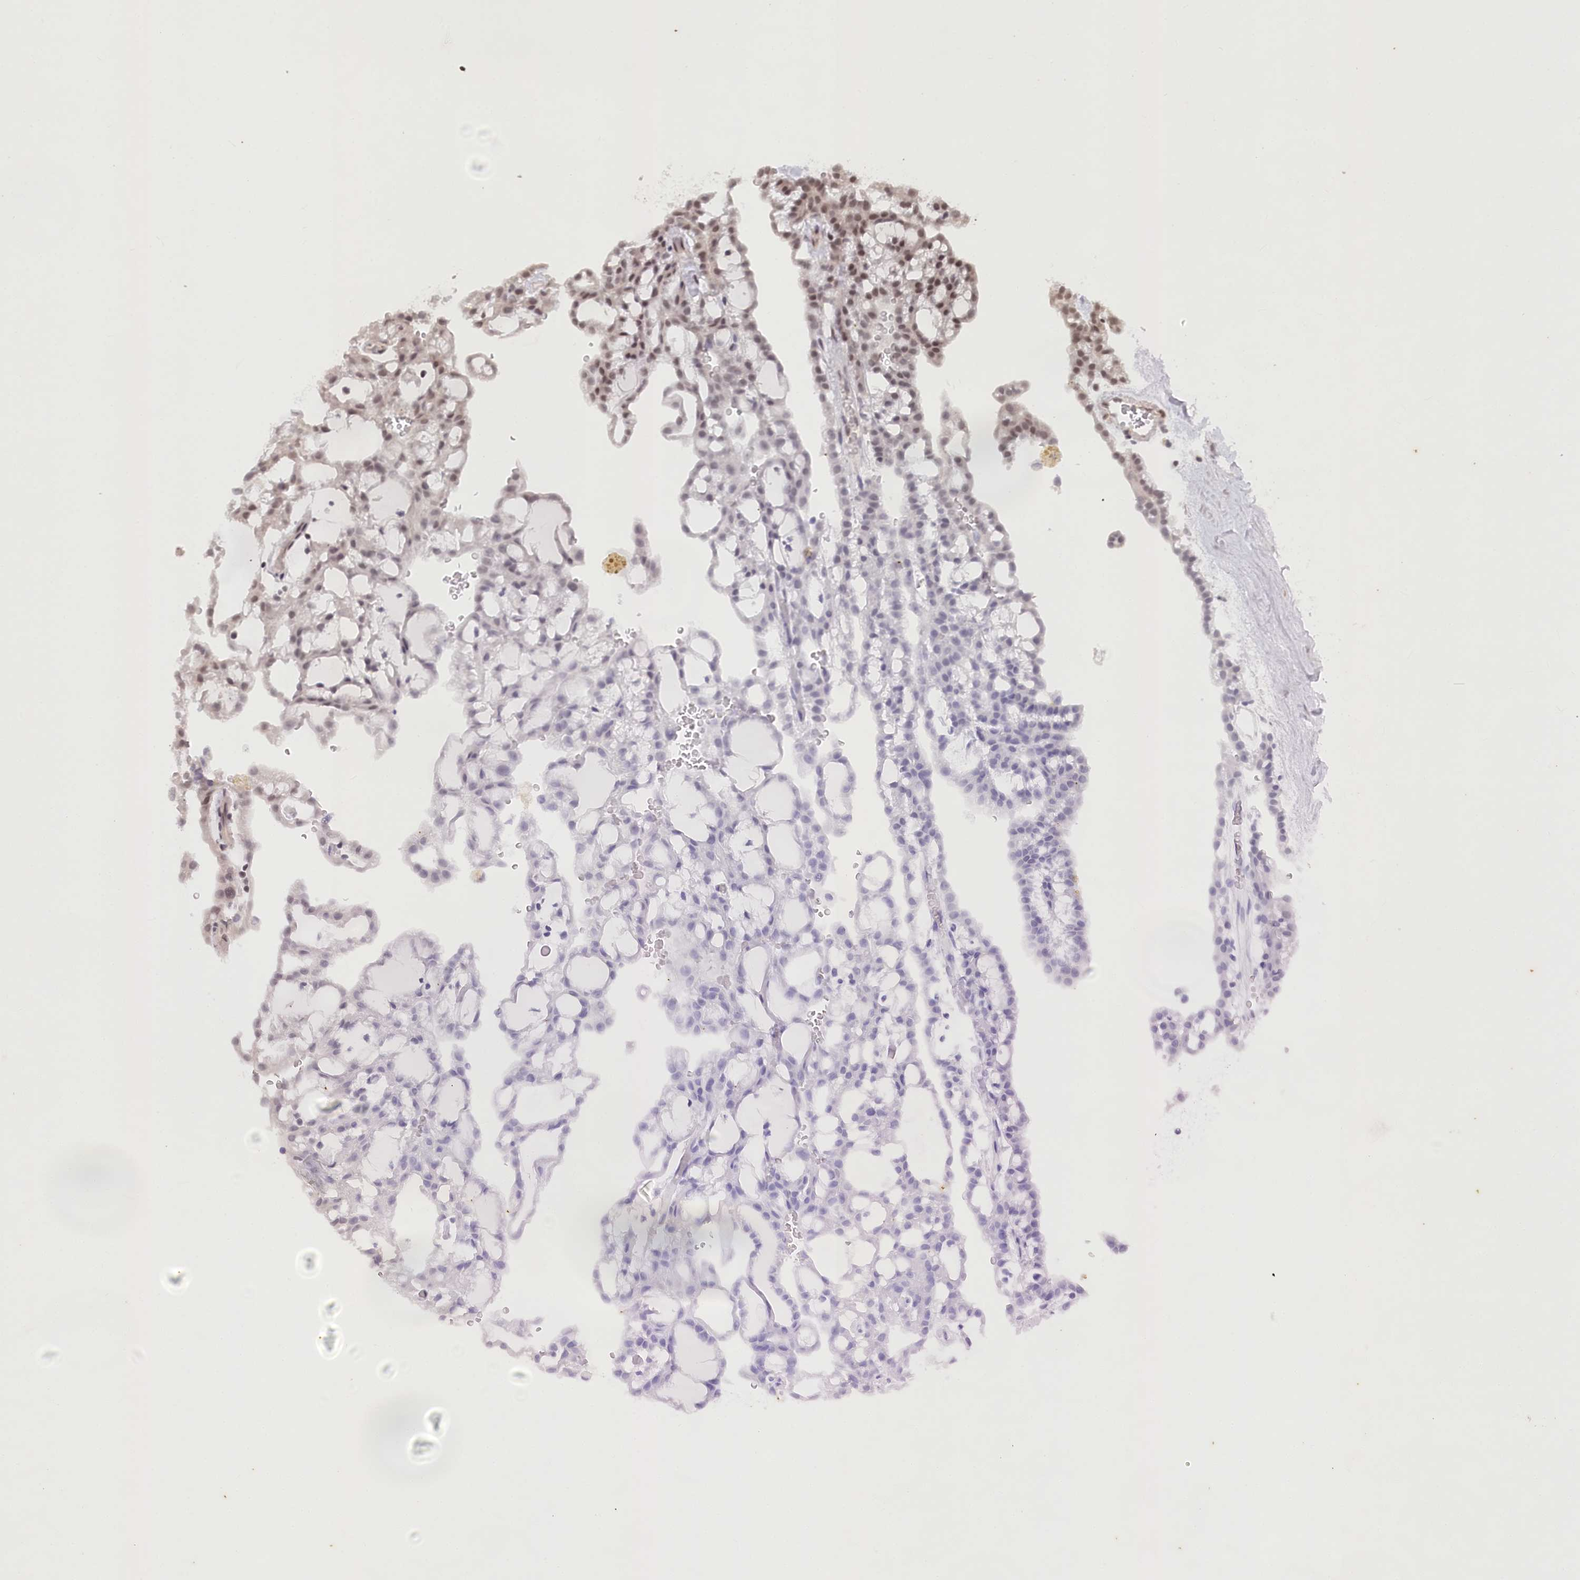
{"staining": {"intensity": "moderate", "quantity": "25%-75%", "location": "nuclear"}, "tissue": "renal cancer", "cell_type": "Tumor cells", "image_type": "cancer", "snomed": [{"axis": "morphology", "description": "Adenocarcinoma, NOS"}, {"axis": "topography", "description": "Kidney"}], "caption": "Protein expression analysis of renal cancer exhibits moderate nuclear staining in approximately 25%-75% of tumor cells.", "gene": "CGGBP1", "patient": {"sex": "male", "age": 63}}